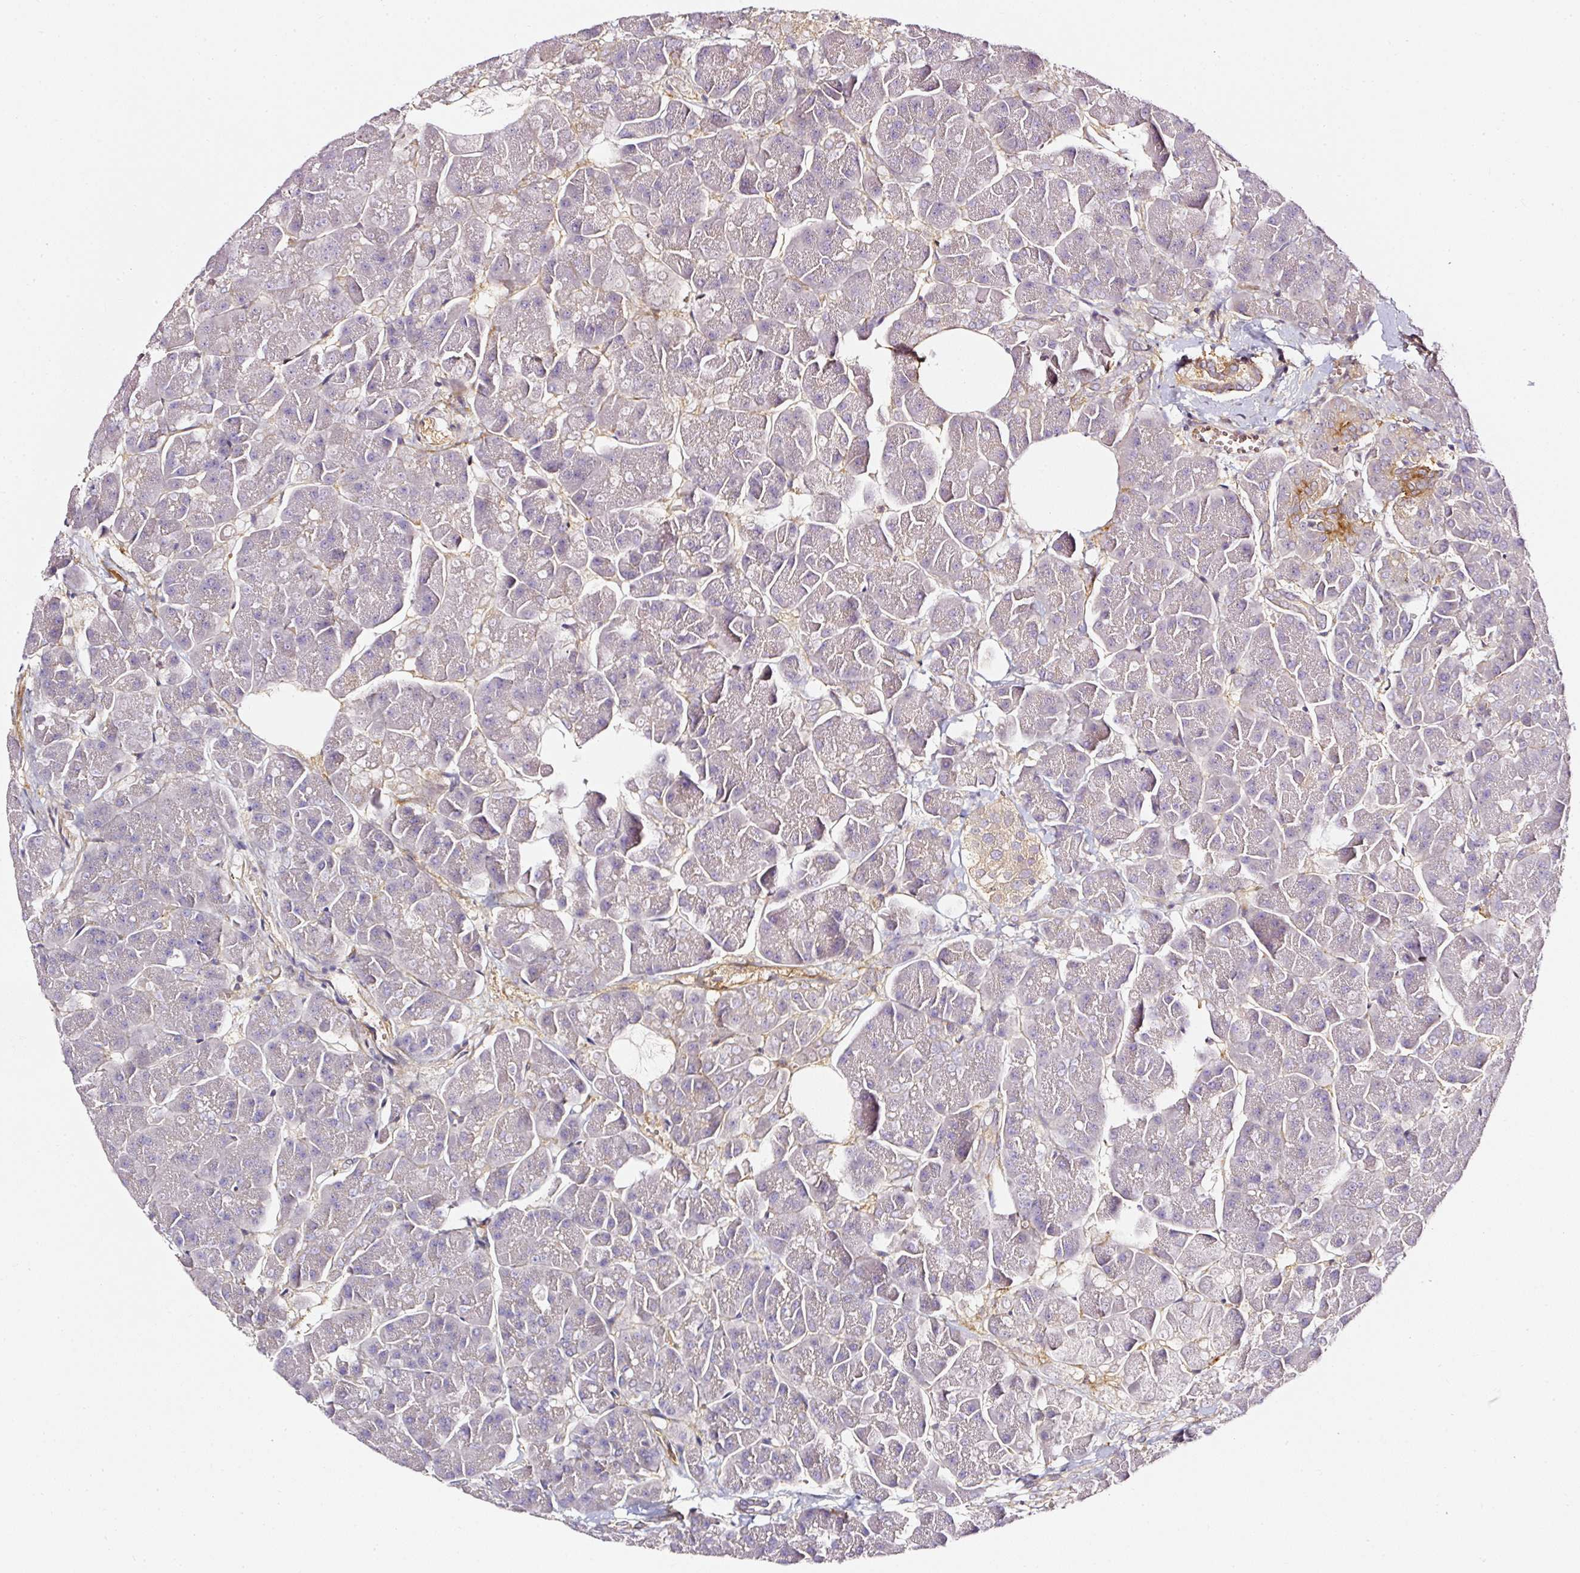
{"staining": {"intensity": "negative", "quantity": "none", "location": "none"}, "tissue": "pancreas", "cell_type": "Exocrine glandular cells", "image_type": "normal", "snomed": [{"axis": "morphology", "description": "Normal tissue, NOS"}, {"axis": "topography", "description": "Pancreas"}, {"axis": "topography", "description": "Peripheral nerve tissue"}], "caption": "The photomicrograph demonstrates no staining of exocrine glandular cells in unremarkable pancreas. Brightfield microscopy of immunohistochemistry stained with DAB (brown) and hematoxylin (blue), captured at high magnification.", "gene": "CD47", "patient": {"sex": "male", "age": 54}}